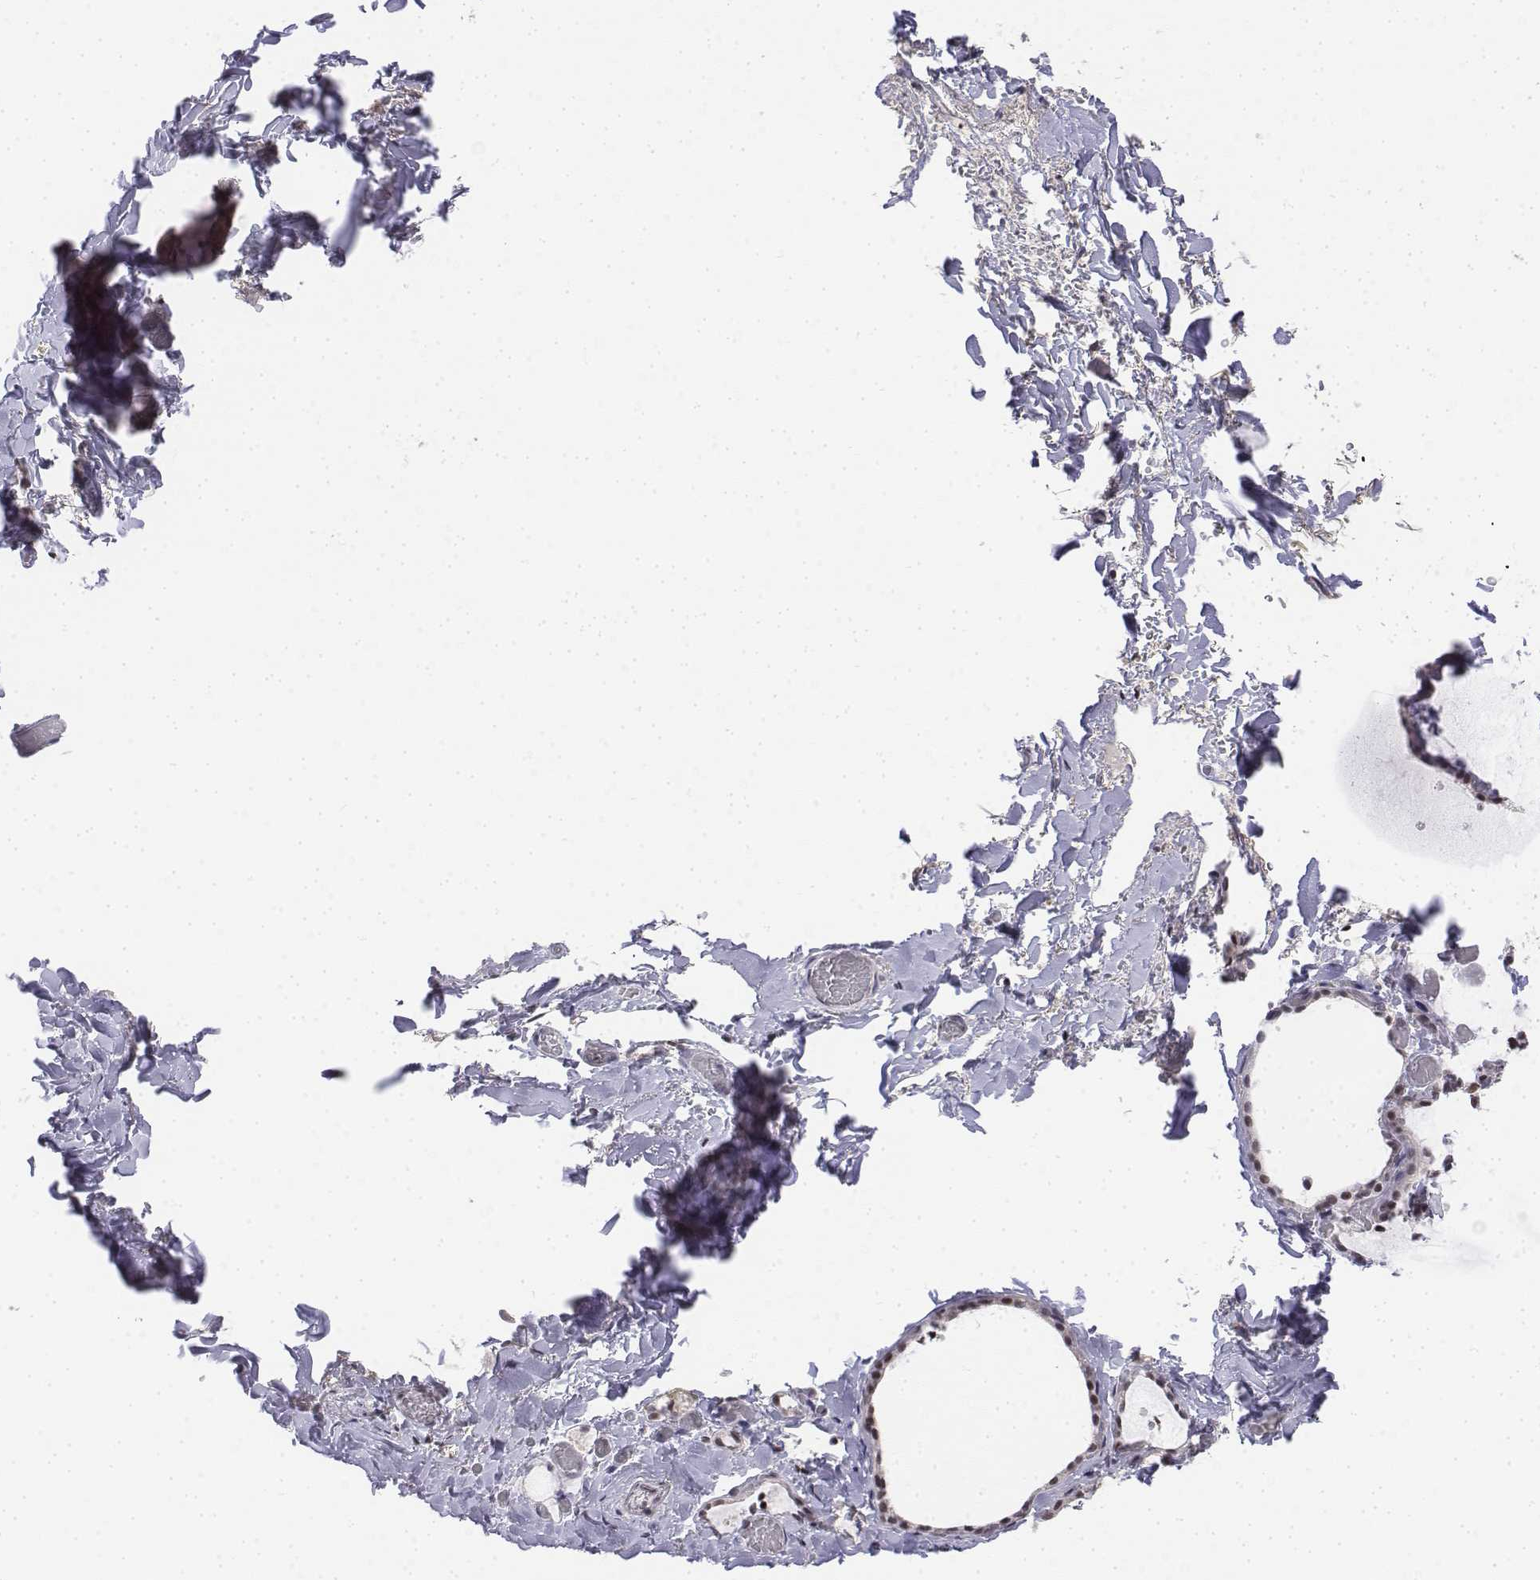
{"staining": {"intensity": "moderate", "quantity": ">75%", "location": "nuclear"}, "tissue": "thyroid gland", "cell_type": "Glandular cells", "image_type": "normal", "snomed": [{"axis": "morphology", "description": "Normal tissue, NOS"}, {"axis": "topography", "description": "Thyroid gland"}], "caption": "This is an image of IHC staining of unremarkable thyroid gland, which shows moderate positivity in the nuclear of glandular cells.", "gene": "SETD1A", "patient": {"sex": "female", "age": 56}}